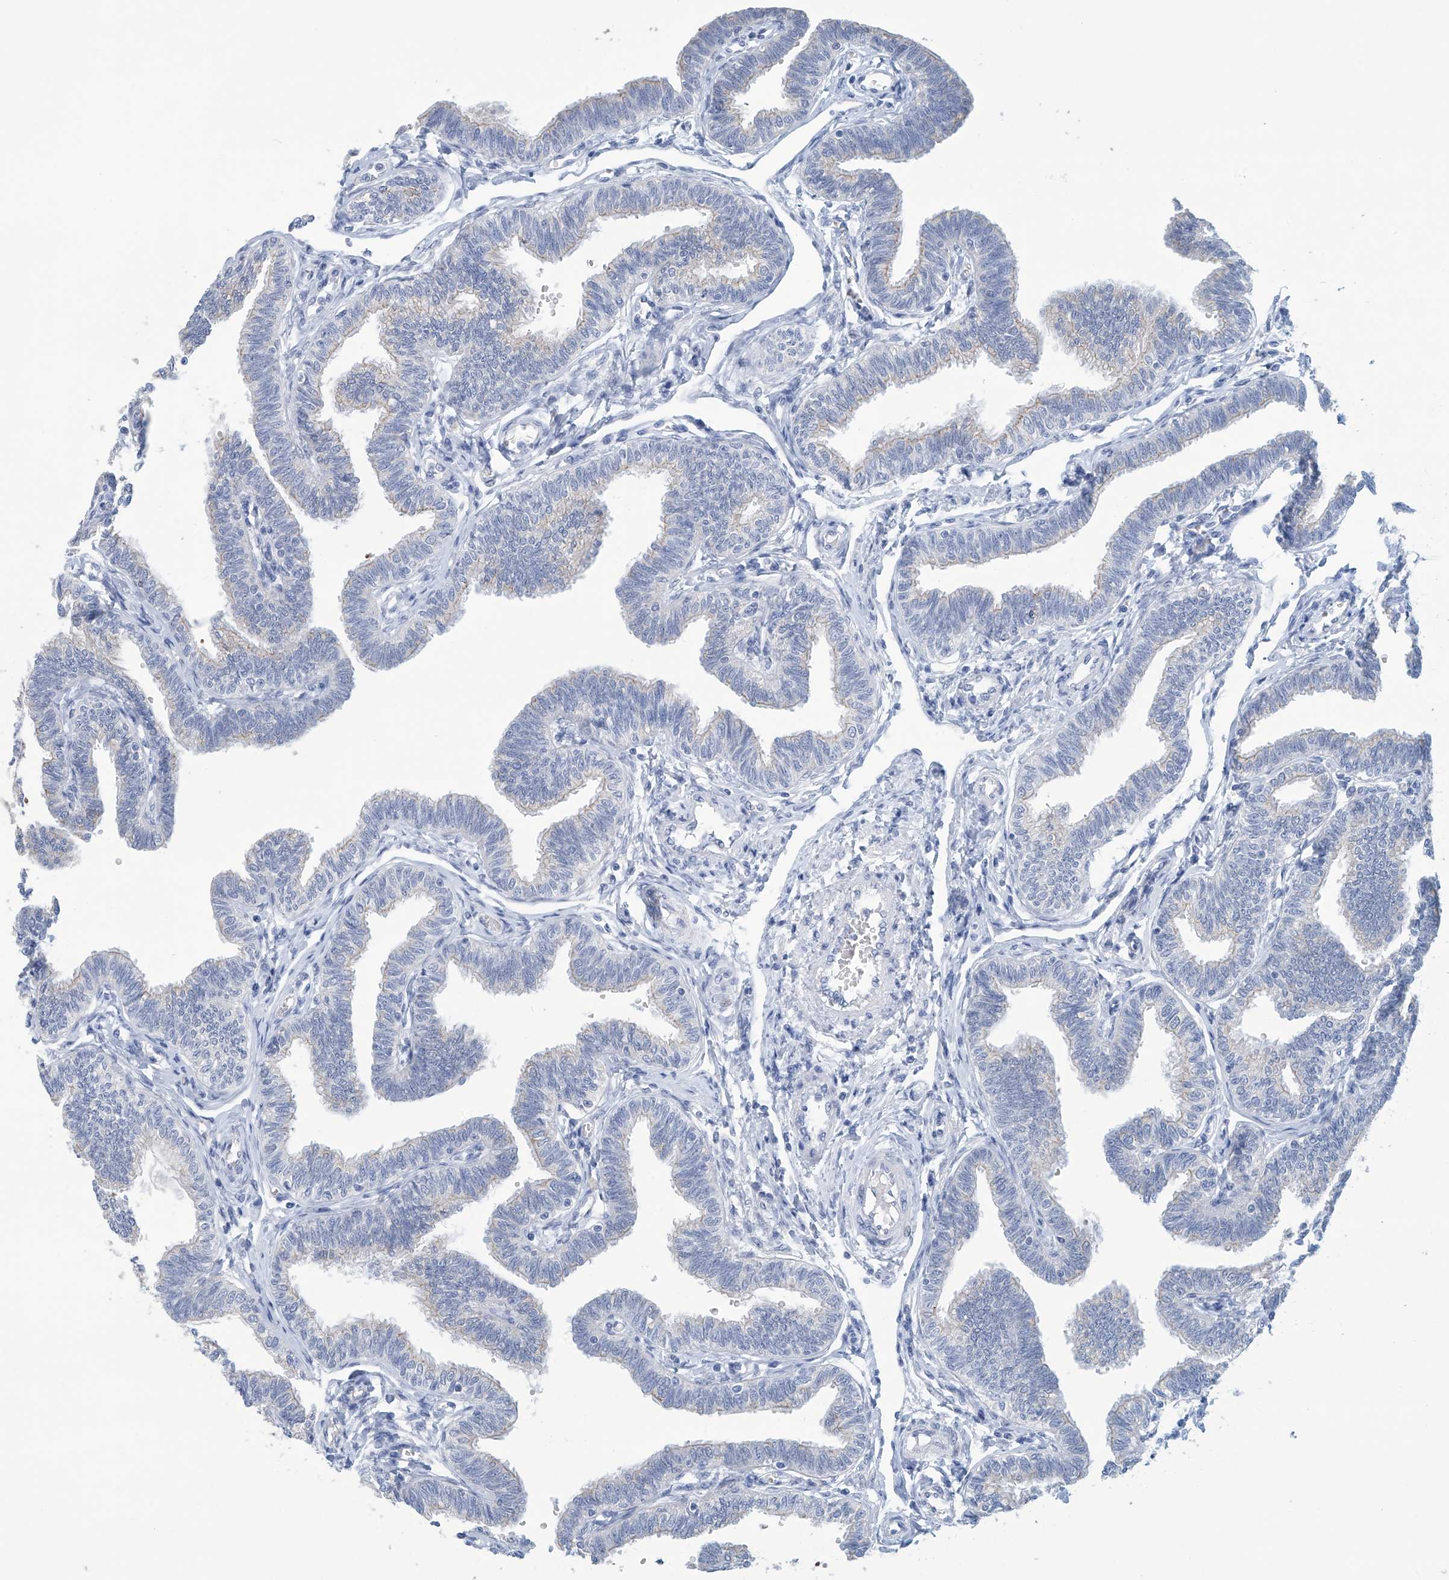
{"staining": {"intensity": "negative", "quantity": "none", "location": "none"}, "tissue": "fallopian tube", "cell_type": "Glandular cells", "image_type": "normal", "snomed": [{"axis": "morphology", "description": "Normal tissue, NOS"}, {"axis": "topography", "description": "Fallopian tube"}, {"axis": "topography", "description": "Ovary"}], "caption": "Fallopian tube was stained to show a protein in brown. There is no significant positivity in glandular cells.", "gene": "DSP", "patient": {"sex": "female", "age": 23}}